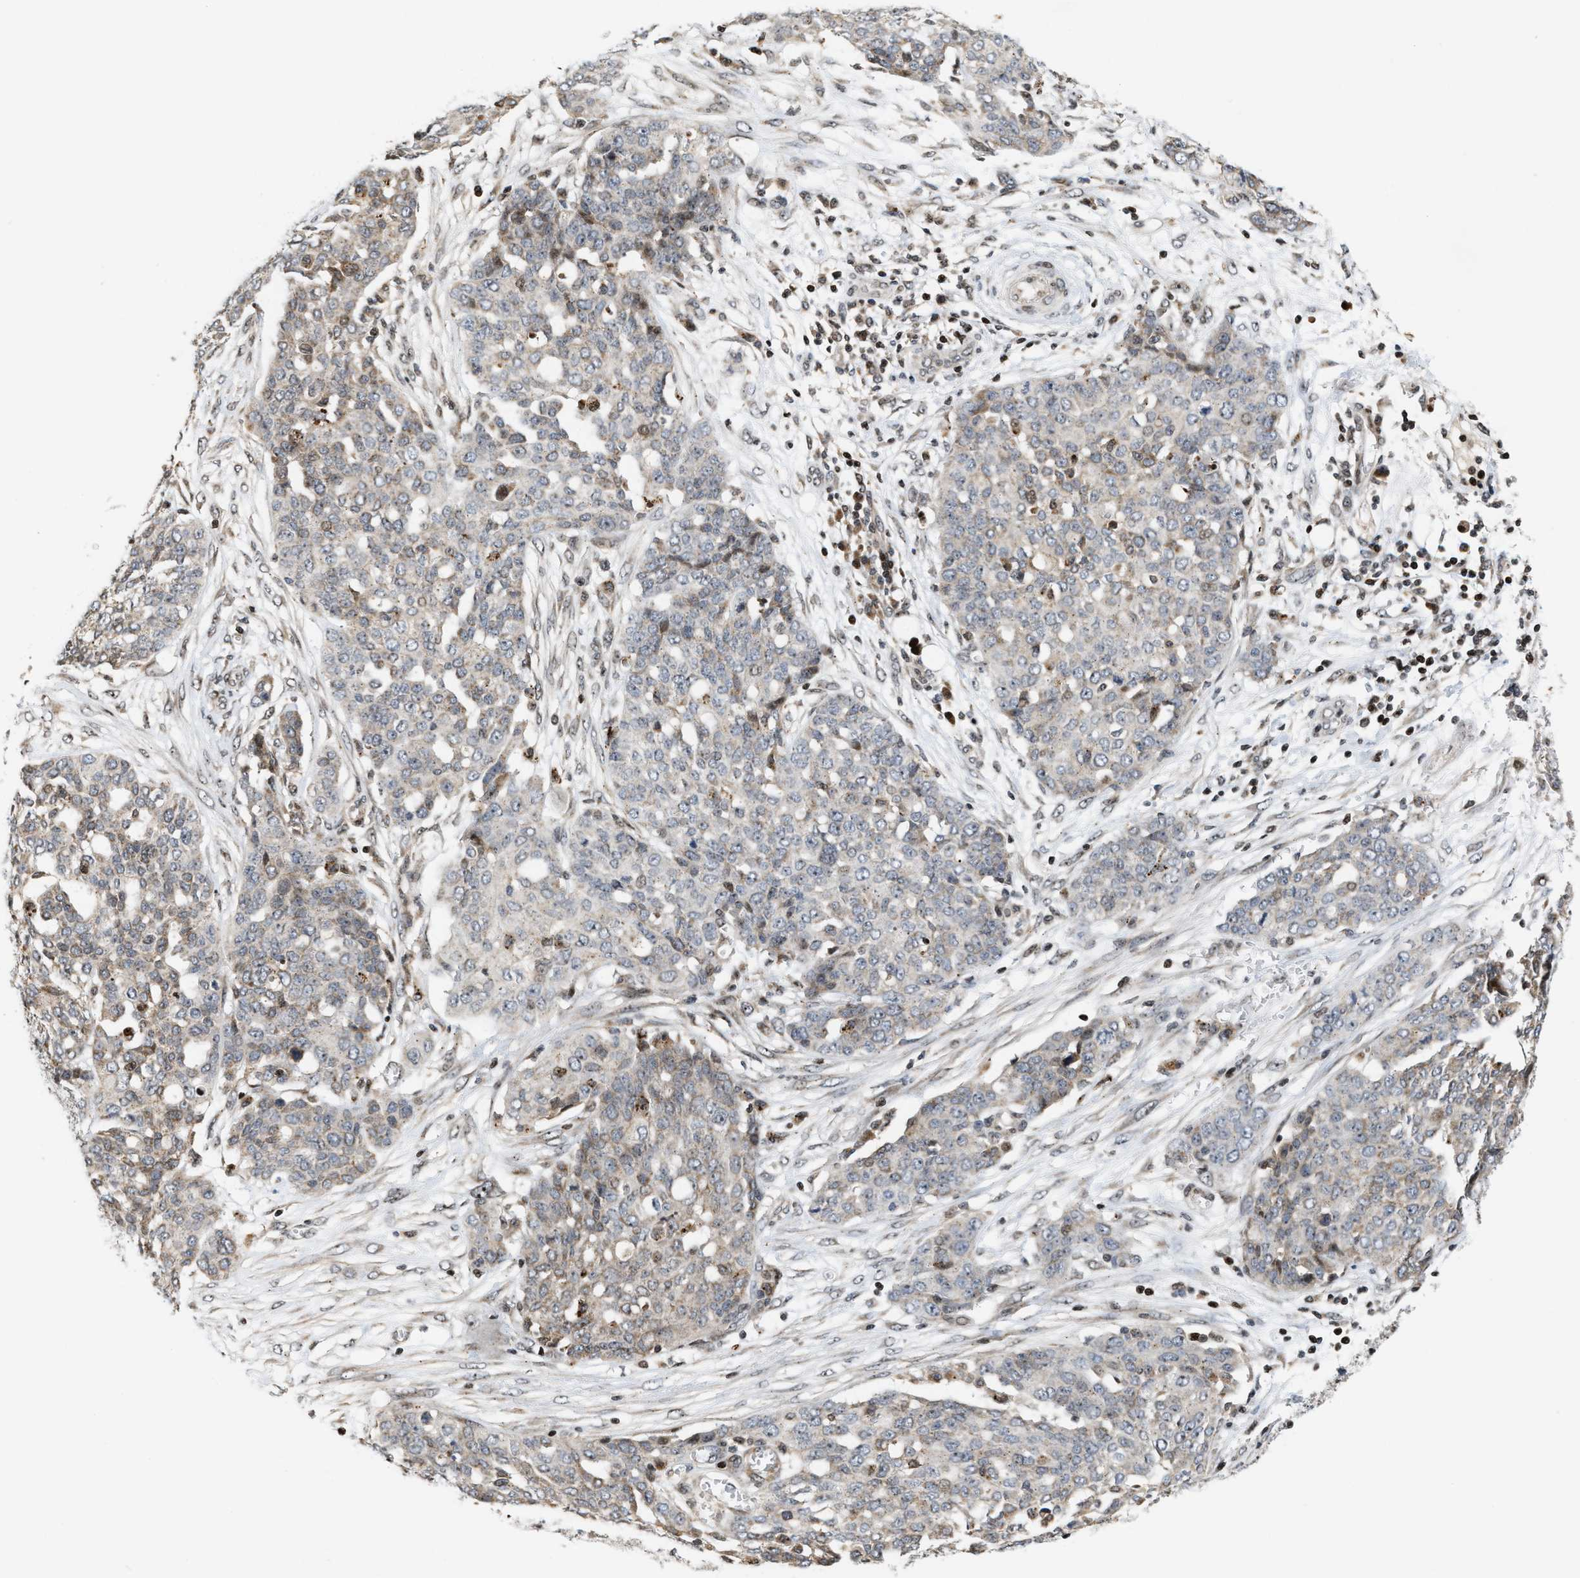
{"staining": {"intensity": "moderate", "quantity": "<25%", "location": "cytoplasmic/membranous"}, "tissue": "ovarian cancer", "cell_type": "Tumor cells", "image_type": "cancer", "snomed": [{"axis": "morphology", "description": "Cystadenocarcinoma, serous, NOS"}, {"axis": "topography", "description": "Soft tissue"}, {"axis": "topography", "description": "Ovary"}], "caption": "A photomicrograph of ovarian cancer (serous cystadenocarcinoma) stained for a protein displays moderate cytoplasmic/membranous brown staining in tumor cells.", "gene": "PDZD2", "patient": {"sex": "female", "age": 57}}